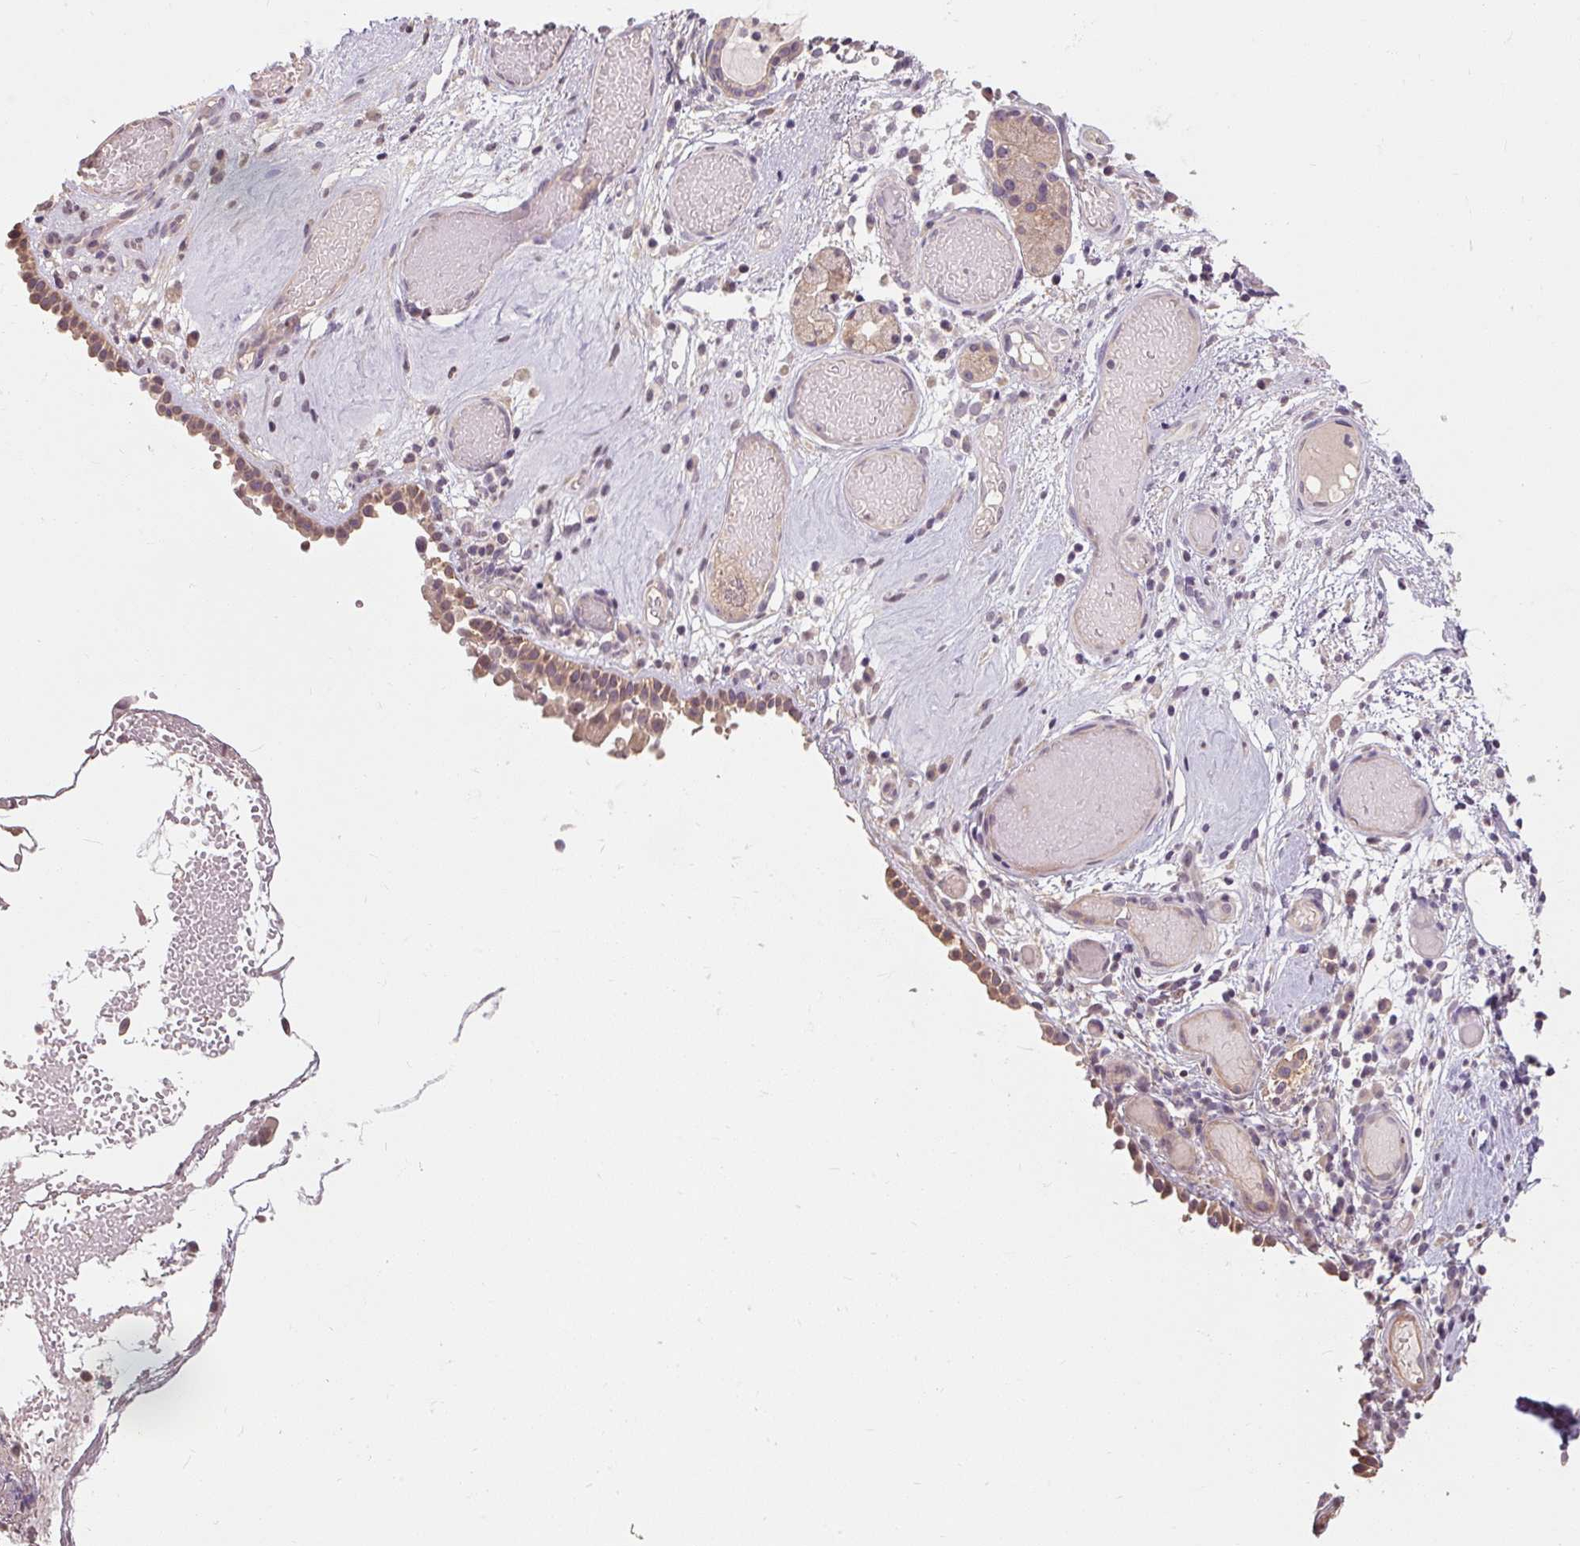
{"staining": {"intensity": "weak", "quantity": ">75%", "location": "cytoplasmic/membranous"}, "tissue": "nasopharynx", "cell_type": "Respiratory epithelial cells", "image_type": "normal", "snomed": [{"axis": "morphology", "description": "Normal tissue, NOS"}, {"axis": "morphology", "description": "Inflammation, NOS"}, {"axis": "topography", "description": "Nasopharynx"}], "caption": "There is low levels of weak cytoplasmic/membranous positivity in respiratory epithelial cells of unremarkable nasopharynx, as demonstrated by immunohistochemical staining (brown color).", "gene": "CFAP65", "patient": {"sex": "male", "age": 54}}